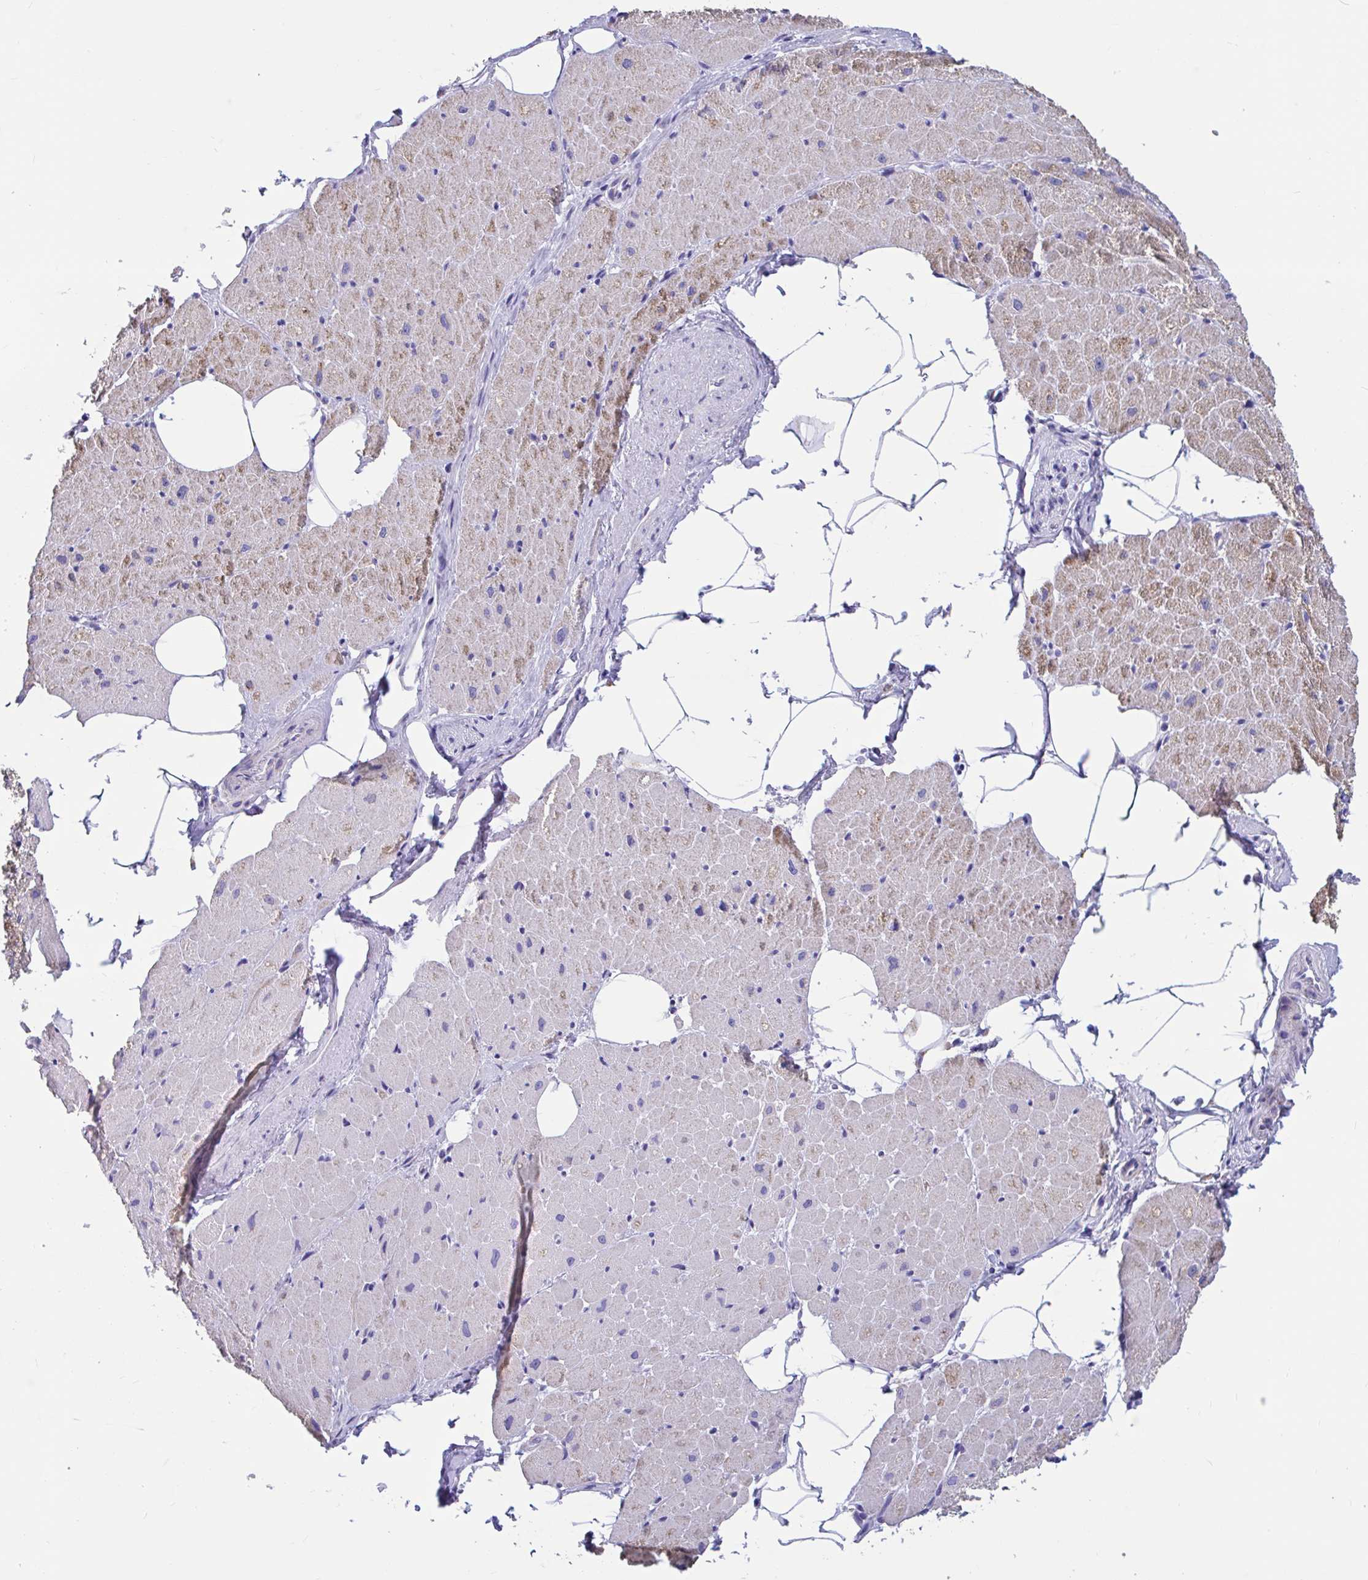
{"staining": {"intensity": "moderate", "quantity": ">75%", "location": "cytoplasmic/membranous"}, "tissue": "heart muscle", "cell_type": "Cardiomyocytes", "image_type": "normal", "snomed": [{"axis": "morphology", "description": "Normal tissue, NOS"}, {"axis": "topography", "description": "Heart"}], "caption": "IHC image of unremarkable human heart muscle stained for a protein (brown), which exhibits medium levels of moderate cytoplasmic/membranous positivity in about >75% of cardiomyocytes.", "gene": "OR13A1", "patient": {"sex": "male", "age": 62}}